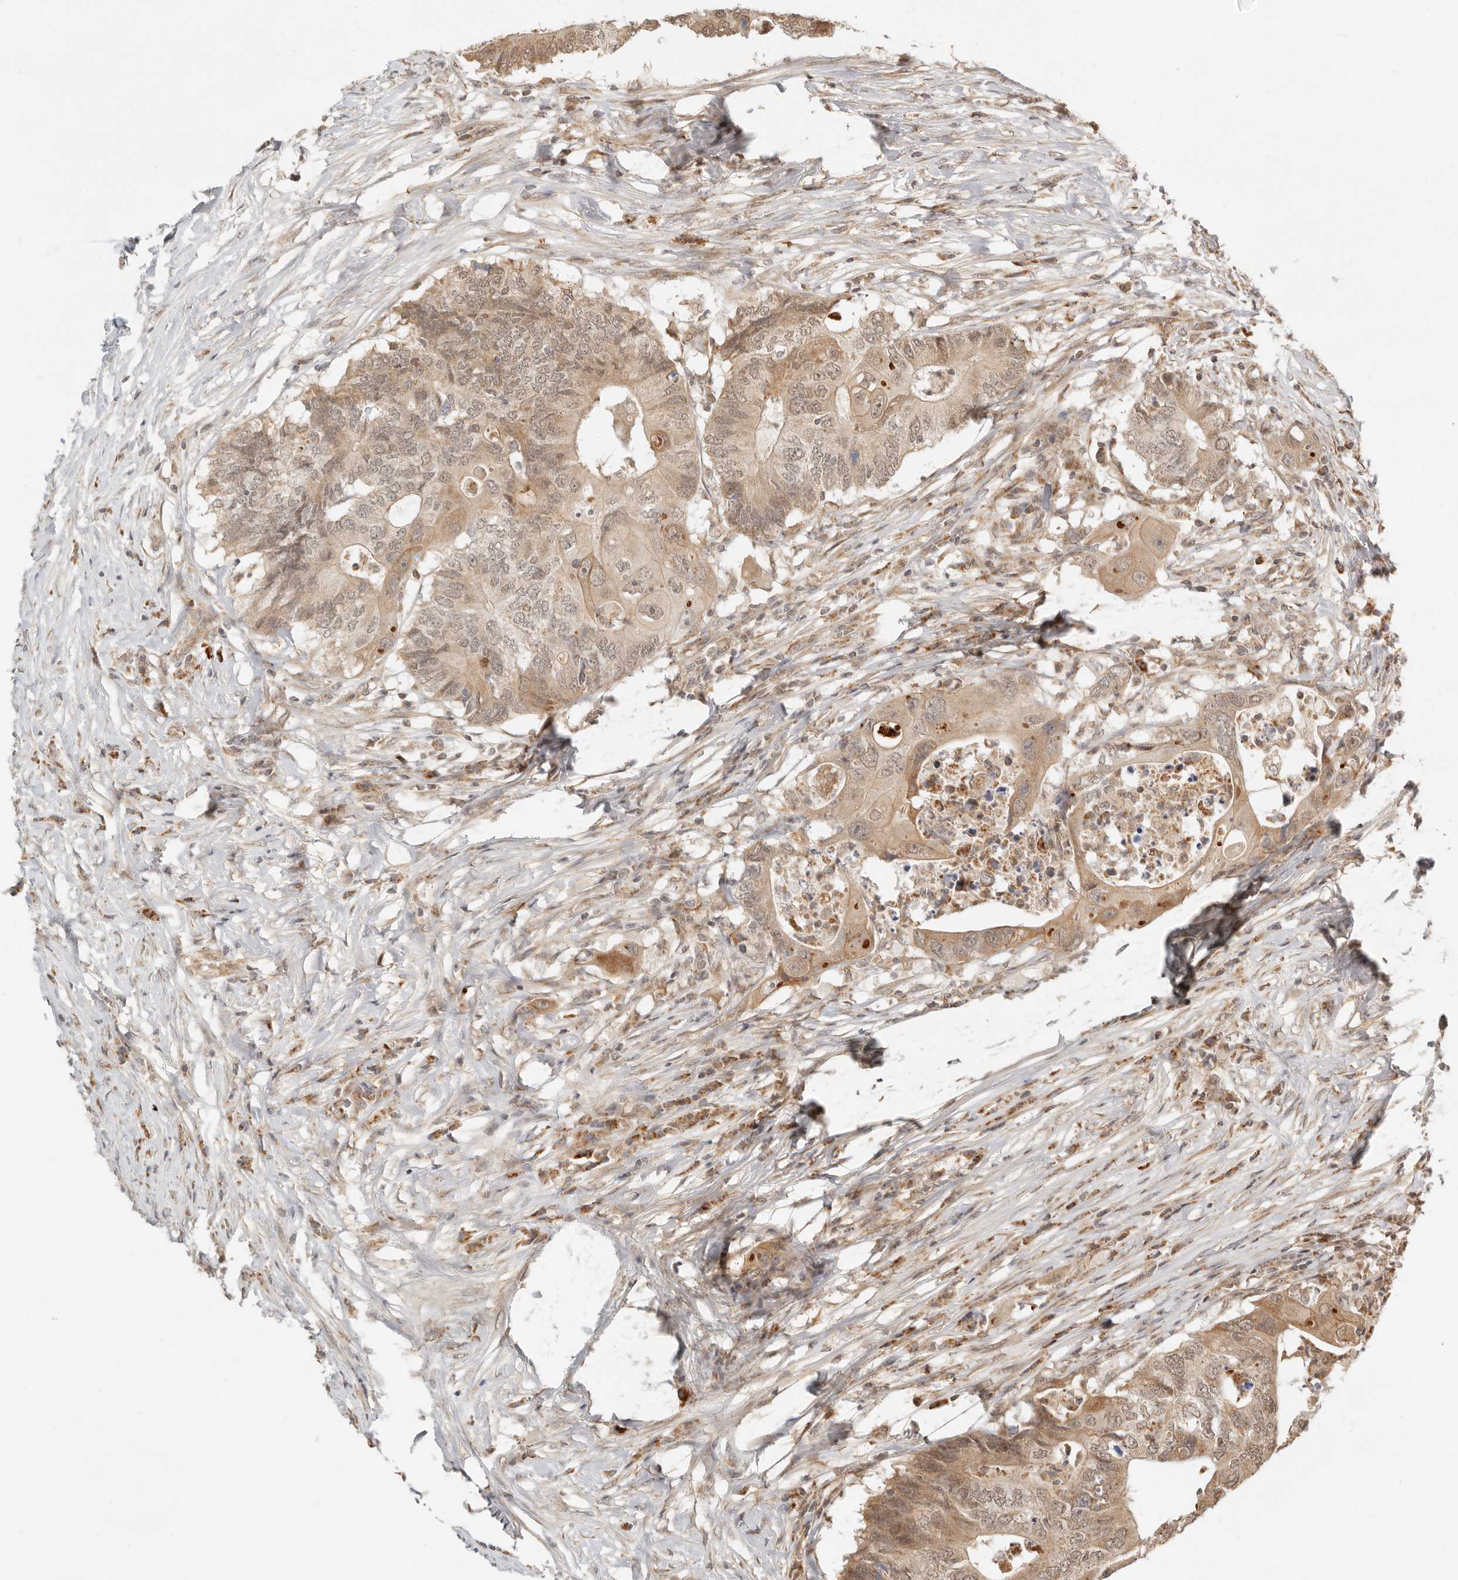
{"staining": {"intensity": "weak", "quantity": ">75%", "location": "cytoplasmic/membranous,nuclear"}, "tissue": "colorectal cancer", "cell_type": "Tumor cells", "image_type": "cancer", "snomed": [{"axis": "morphology", "description": "Adenocarcinoma, NOS"}, {"axis": "topography", "description": "Colon"}], "caption": "DAB (3,3'-diaminobenzidine) immunohistochemical staining of colorectal cancer (adenocarcinoma) exhibits weak cytoplasmic/membranous and nuclear protein positivity in about >75% of tumor cells. The protein of interest is stained brown, and the nuclei are stained in blue (DAB IHC with brightfield microscopy, high magnification).", "gene": "BAALC", "patient": {"sex": "male", "age": 71}}